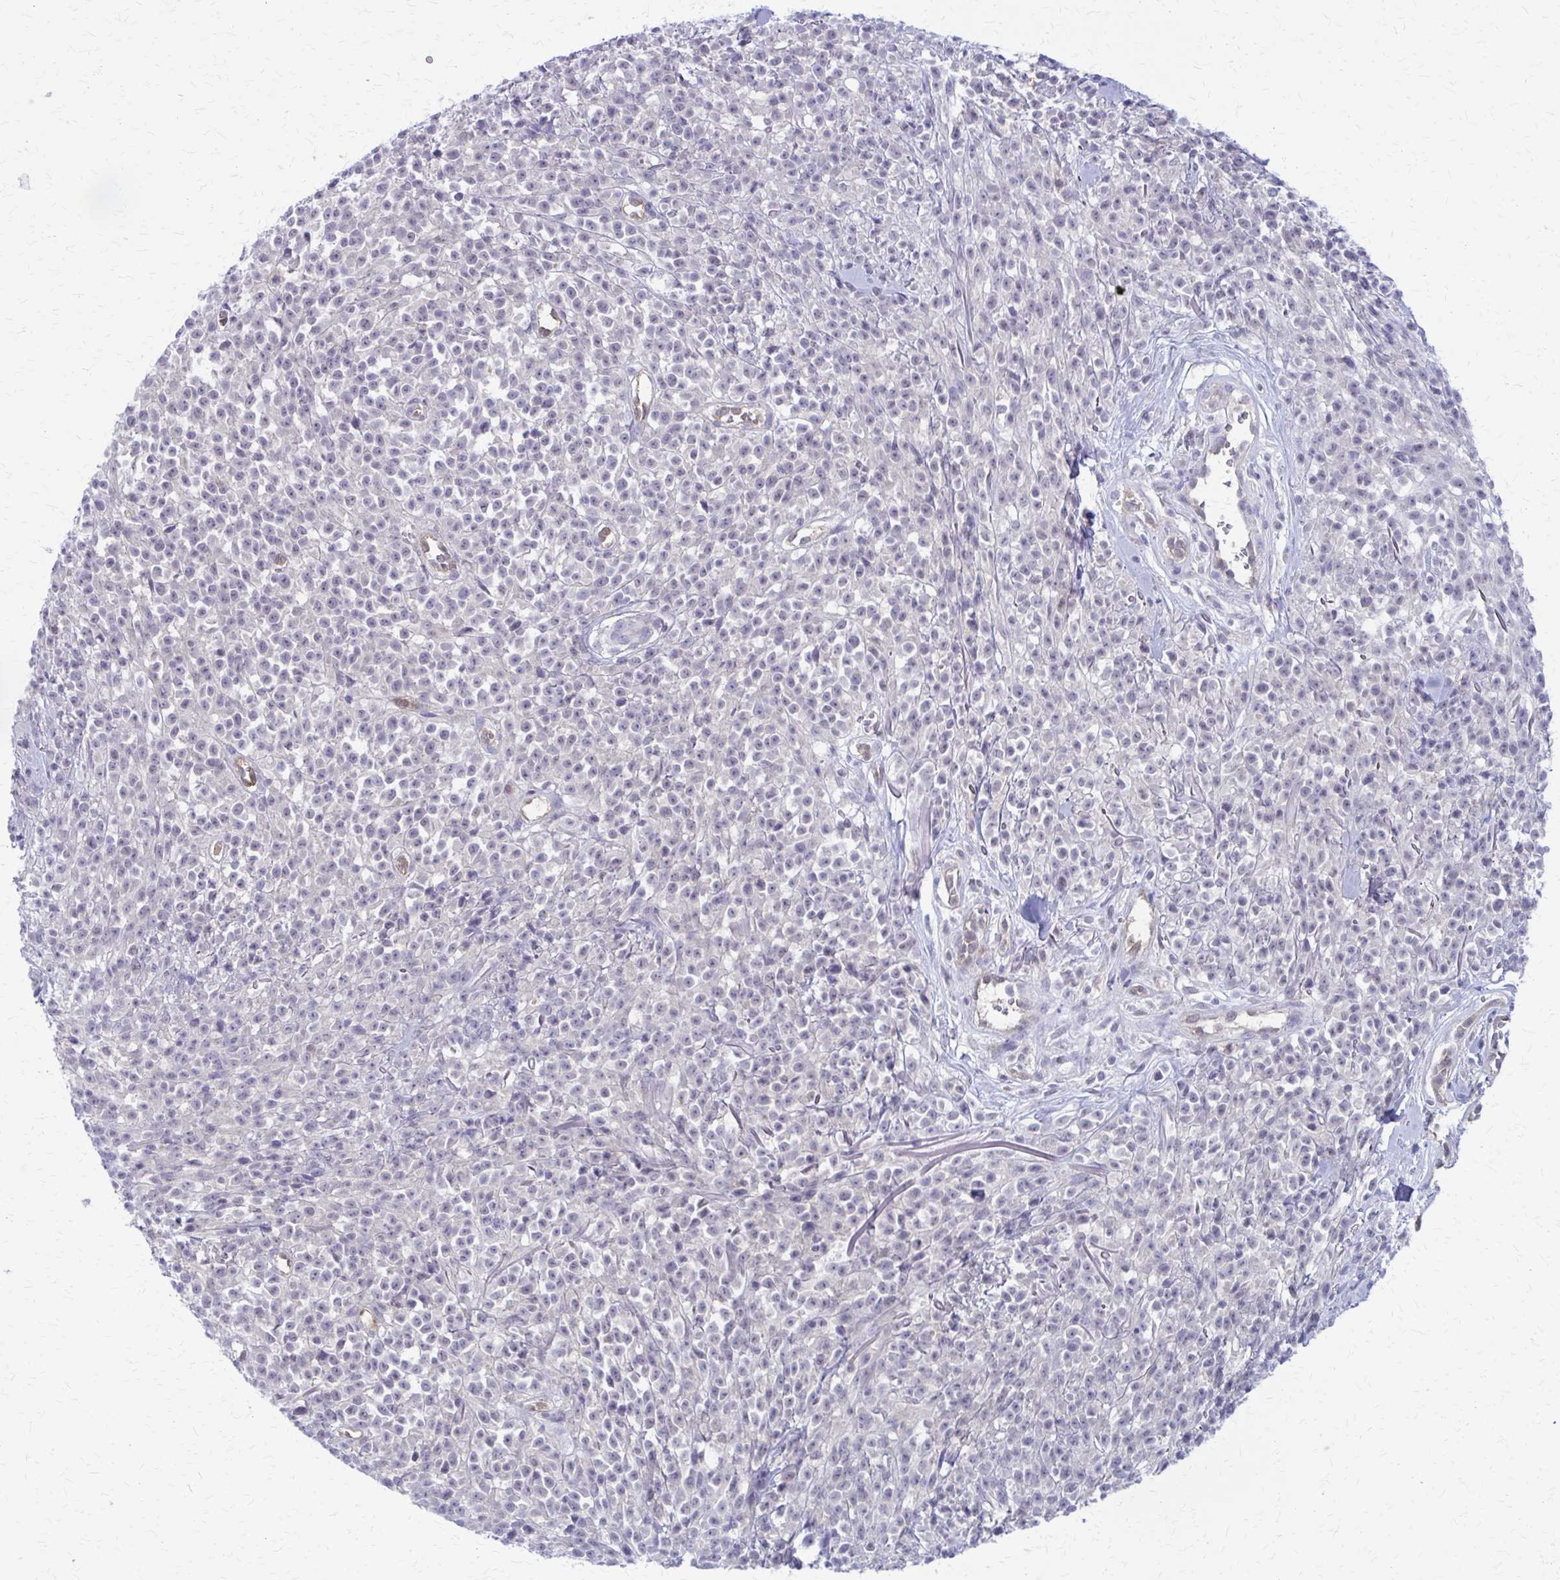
{"staining": {"intensity": "negative", "quantity": "none", "location": "none"}, "tissue": "melanoma", "cell_type": "Tumor cells", "image_type": "cancer", "snomed": [{"axis": "morphology", "description": "Malignant melanoma, NOS"}, {"axis": "topography", "description": "Skin"}, {"axis": "topography", "description": "Skin of trunk"}], "caption": "The photomicrograph exhibits no significant expression in tumor cells of malignant melanoma. (DAB IHC visualized using brightfield microscopy, high magnification).", "gene": "CLIC2", "patient": {"sex": "male", "age": 74}}